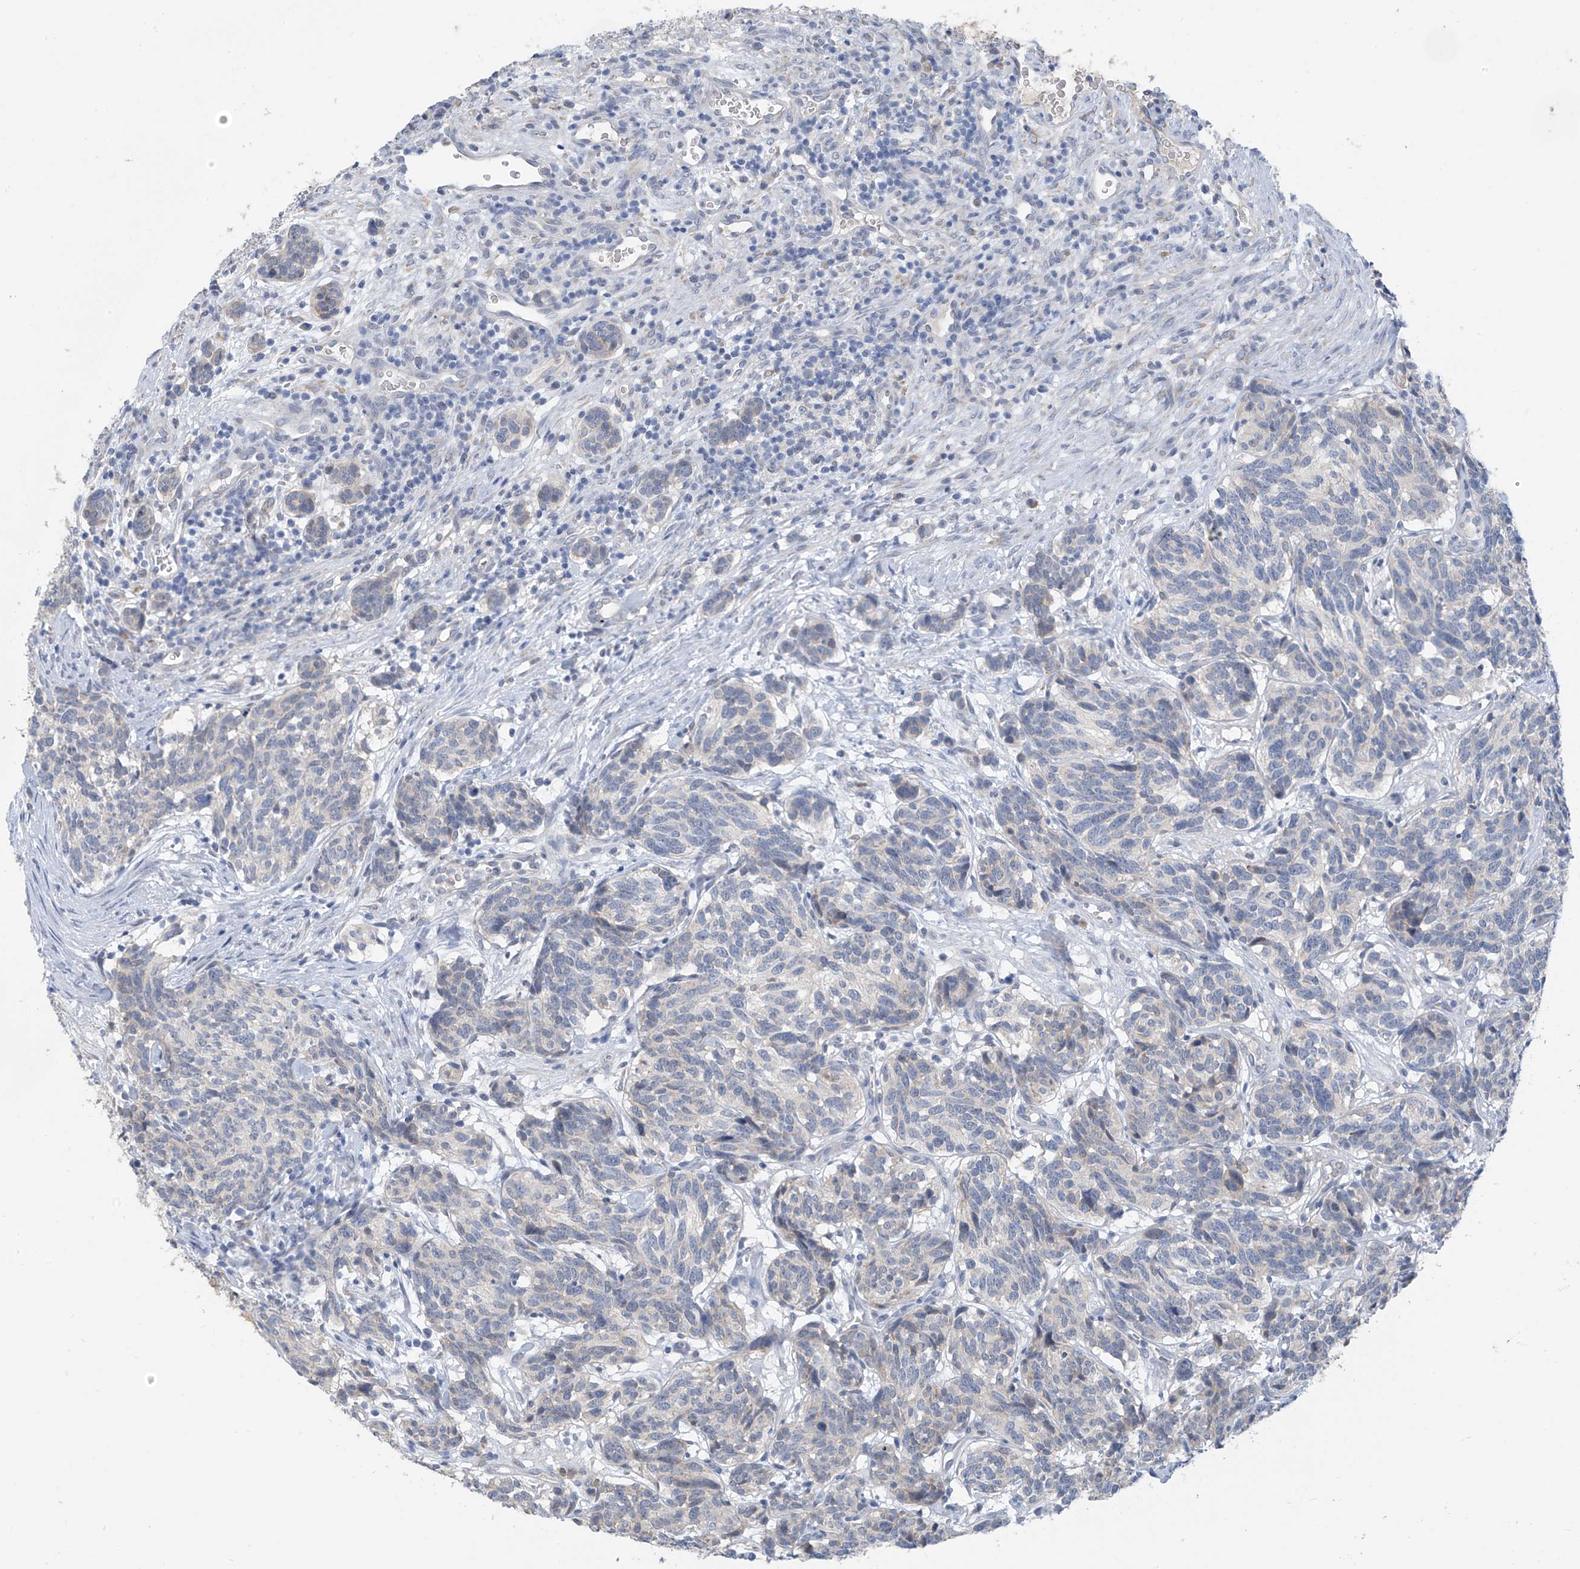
{"staining": {"intensity": "negative", "quantity": "none", "location": "none"}, "tissue": "carcinoid", "cell_type": "Tumor cells", "image_type": "cancer", "snomed": [{"axis": "morphology", "description": "Carcinoid, malignant, NOS"}, {"axis": "topography", "description": "Lung"}], "caption": "Protein analysis of malignant carcinoid shows no significant positivity in tumor cells.", "gene": "CYP4V2", "patient": {"sex": "female", "age": 46}}